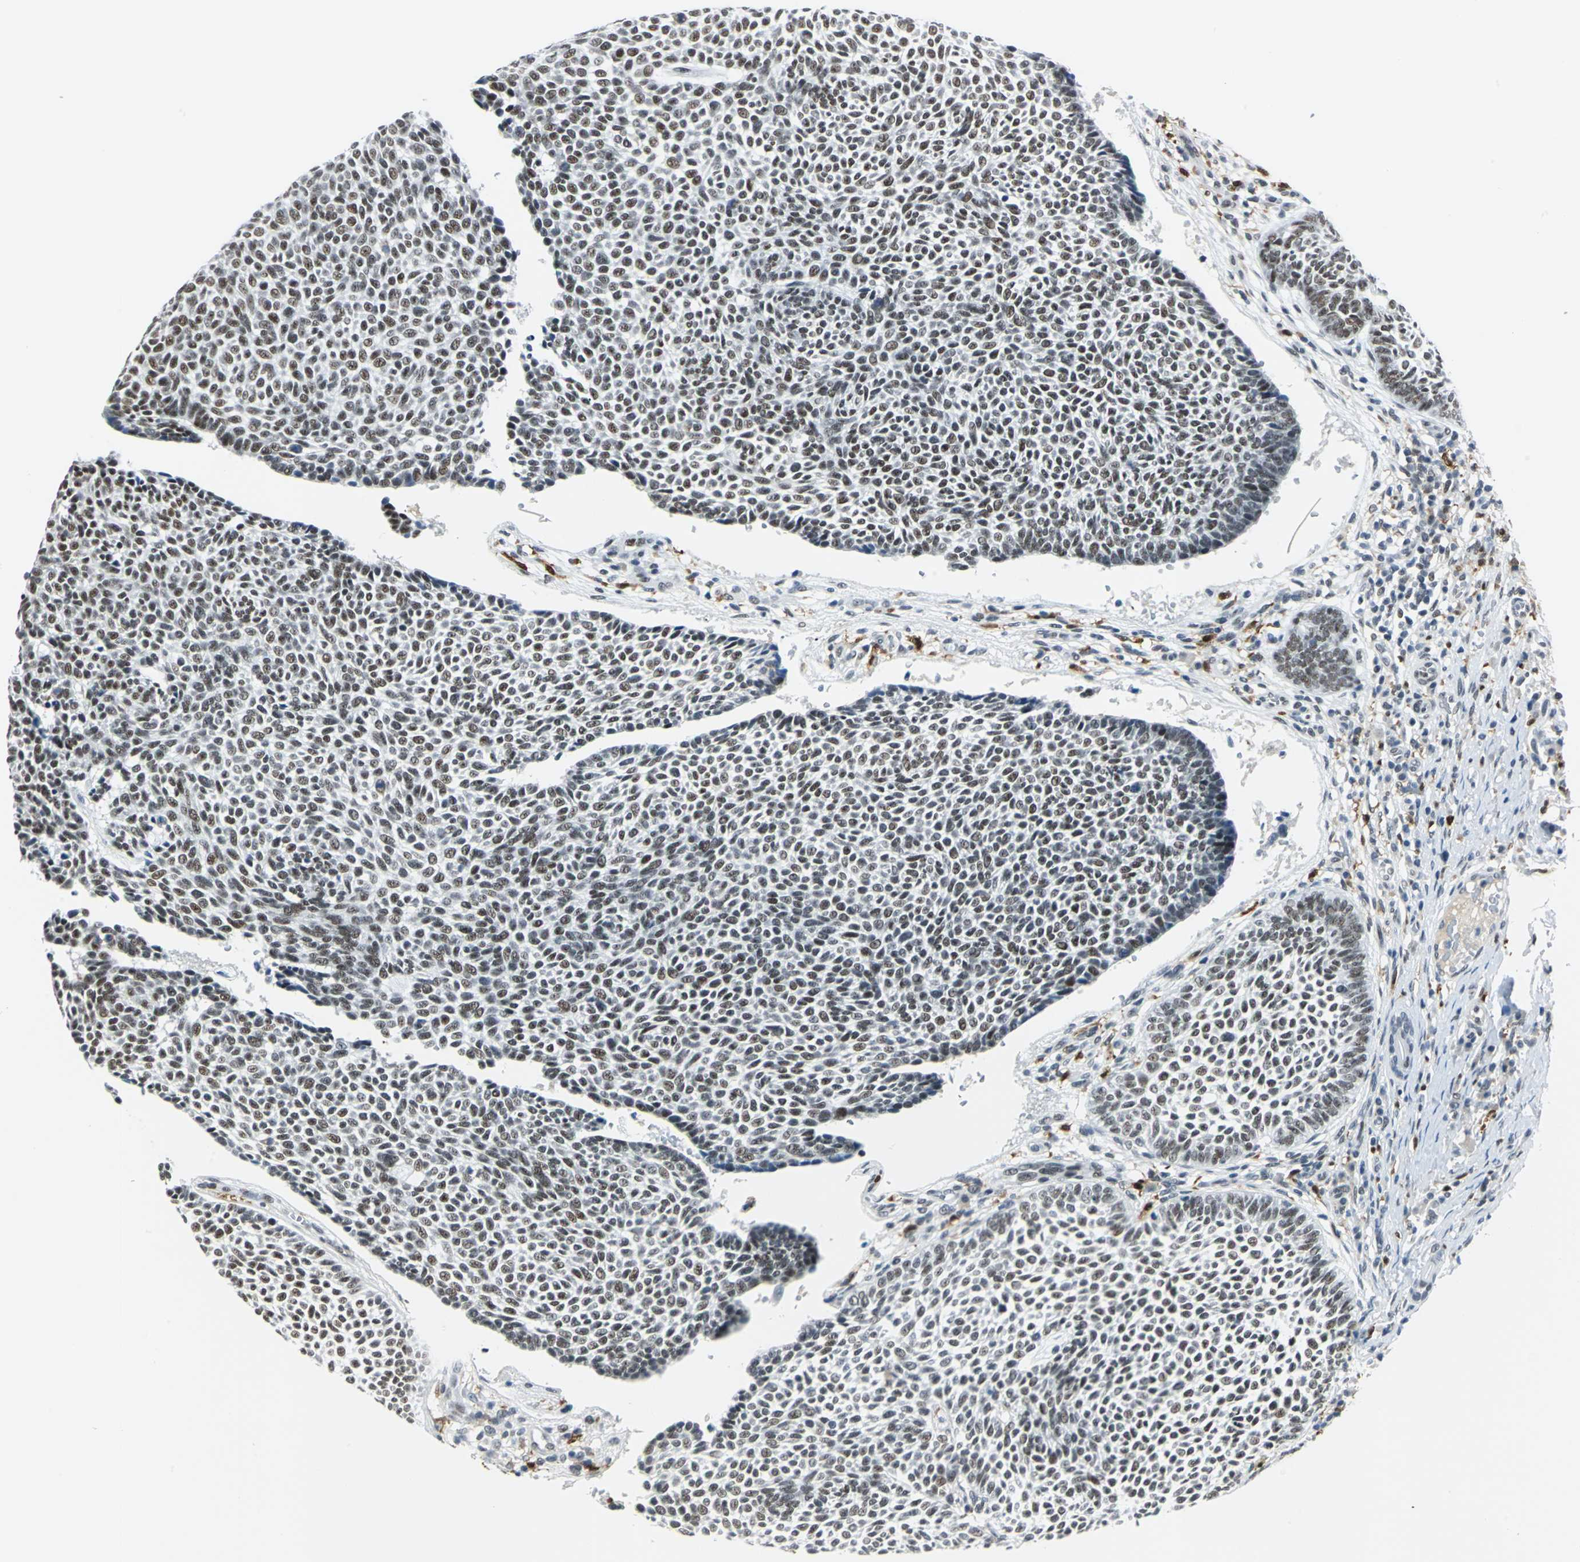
{"staining": {"intensity": "strong", "quantity": ">75%", "location": "nuclear"}, "tissue": "skin cancer", "cell_type": "Tumor cells", "image_type": "cancer", "snomed": [{"axis": "morphology", "description": "Normal tissue, NOS"}, {"axis": "morphology", "description": "Basal cell carcinoma"}, {"axis": "topography", "description": "Skin"}], "caption": "Immunohistochemistry (IHC) micrograph of neoplastic tissue: basal cell carcinoma (skin) stained using immunohistochemistry (IHC) shows high levels of strong protein expression localized specifically in the nuclear of tumor cells, appearing as a nuclear brown color.", "gene": "MTMR10", "patient": {"sex": "male", "age": 87}}